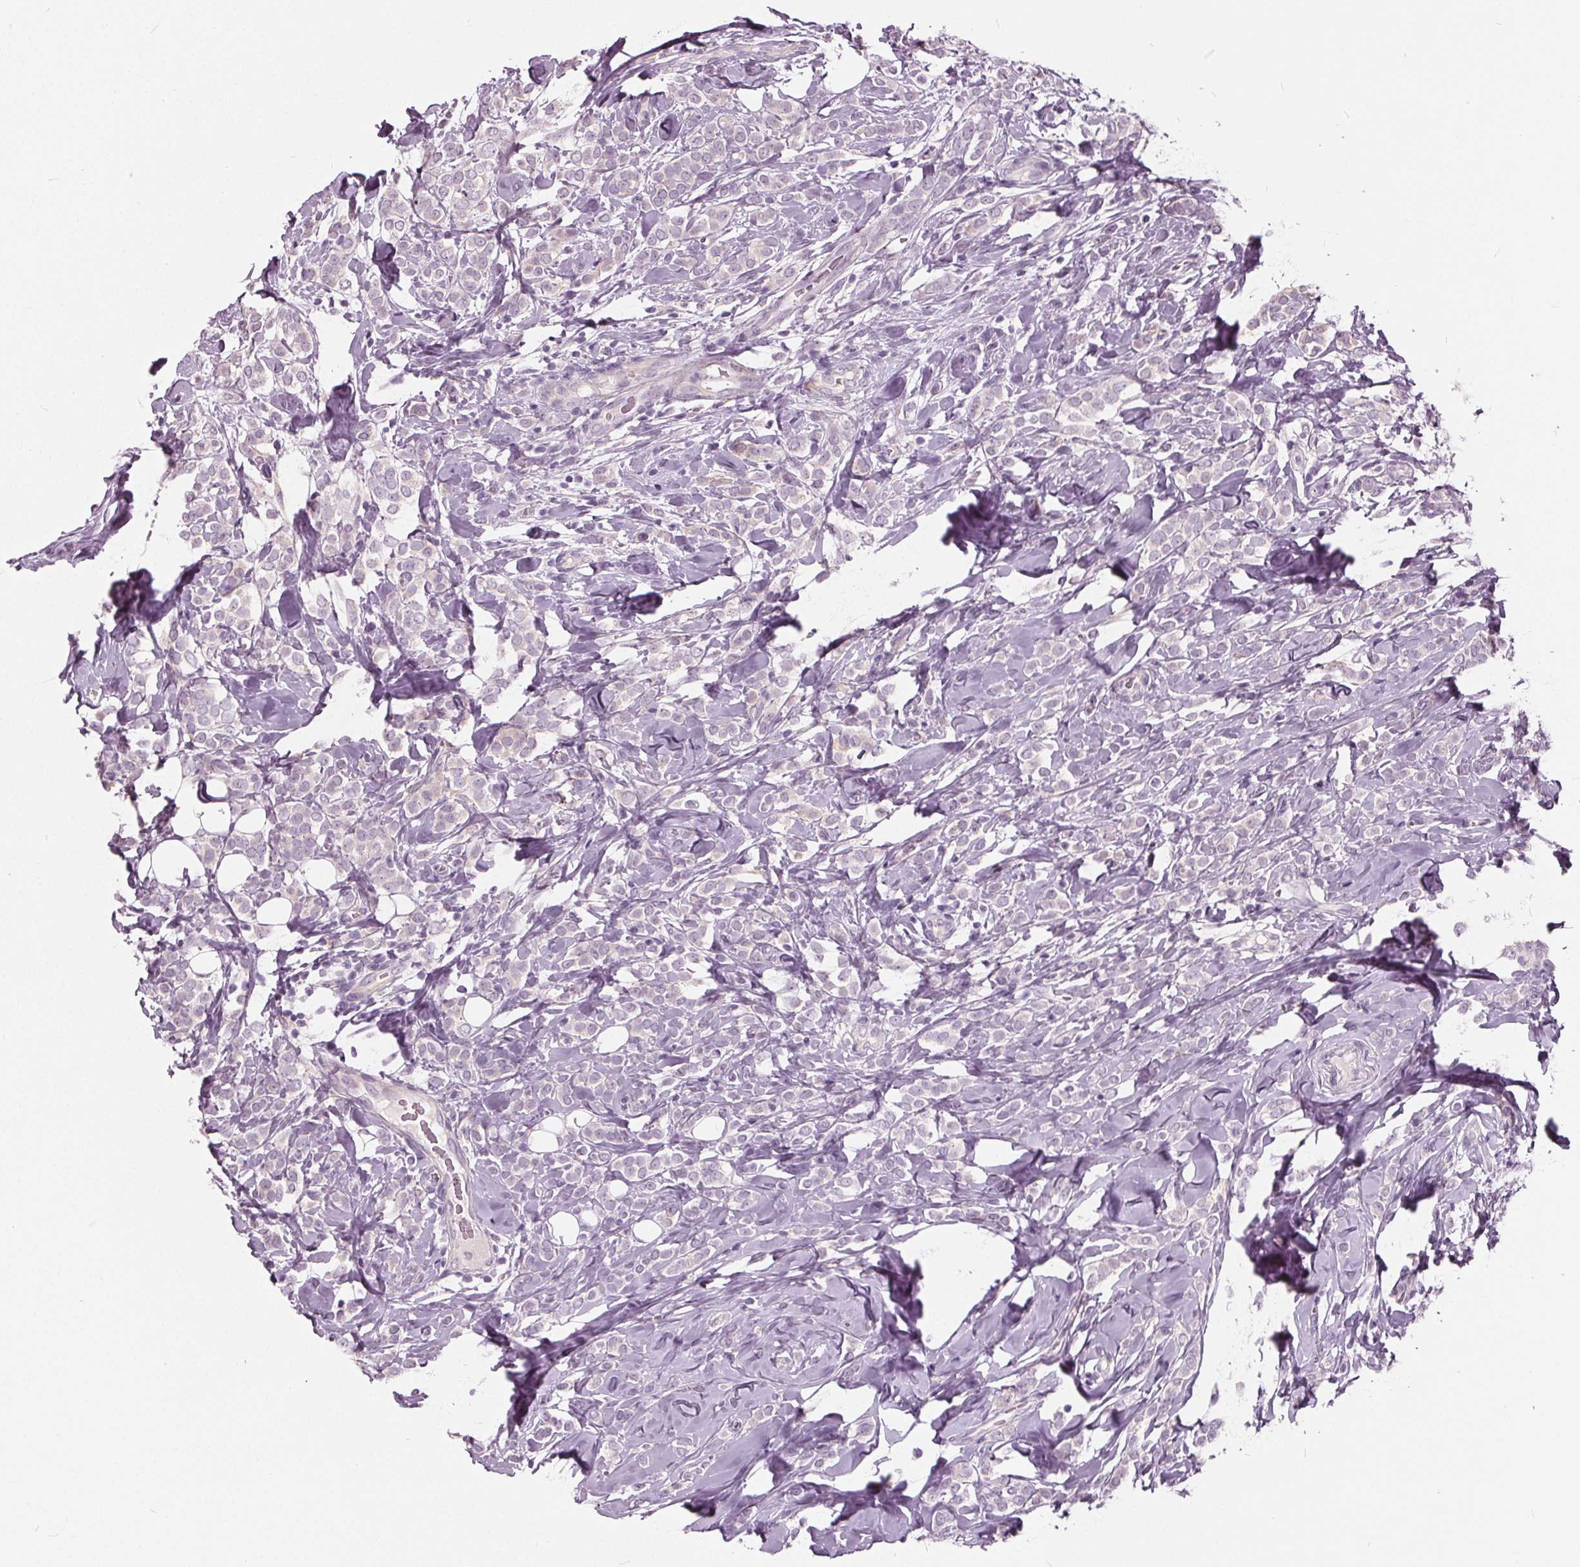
{"staining": {"intensity": "negative", "quantity": "none", "location": "none"}, "tissue": "breast cancer", "cell_type": "Tumor cells", "image_type": "cancer", "snomed": [{"axis": "morphology", "description": "Lobular carcinoma"}, {"axis": "topography", "description": "Breast"}], "caption": "Tumor cells show no significant protein expression in breast cancer. (Immunohistochemistry, brightfield microscopy, high magnification).", "gene": "LHFPL7", "patient": {"sex": "female", "age": 49}}